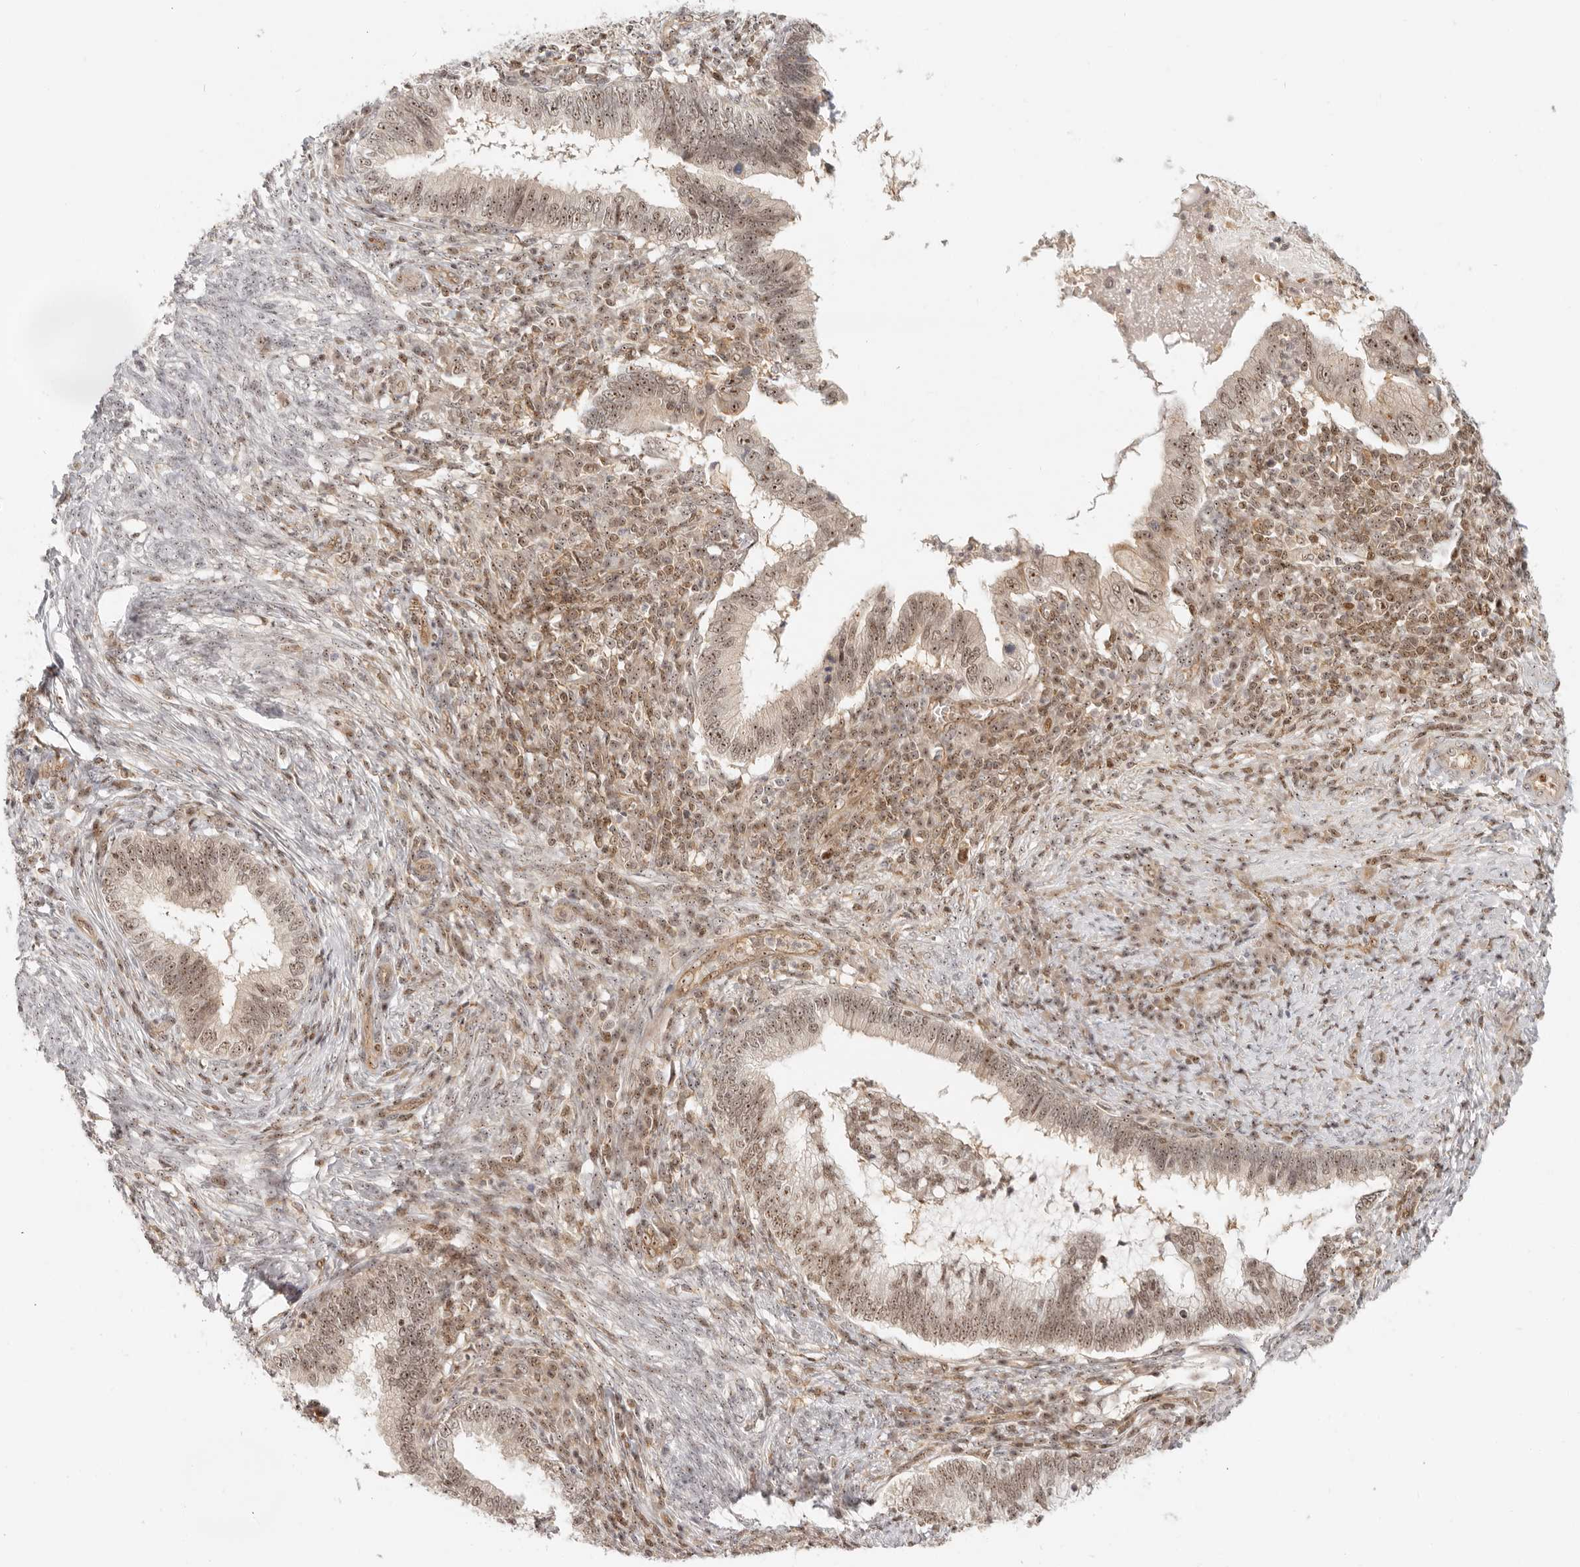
{"staining": {"intensity": "moderate", "quantity": ">75%", "location": "nuclear"}, "tissue": "cervical cancer", "cell_type": "Tumor cells", "image_type": "cancer", "snomed": [{"axis": "morphology", "description": "Adenocarcinoma, NOS"}, {"axis": "topography", "description": "Cervix"}], "caption": "About >75% of tumor cells in human cervical adenocarcinoma demonstrate moderate nuclear protein staining as visualized by brown immunohistochemical staining.", "gene": "BAP1", "patient": {"sex": "female", "age": 36}}